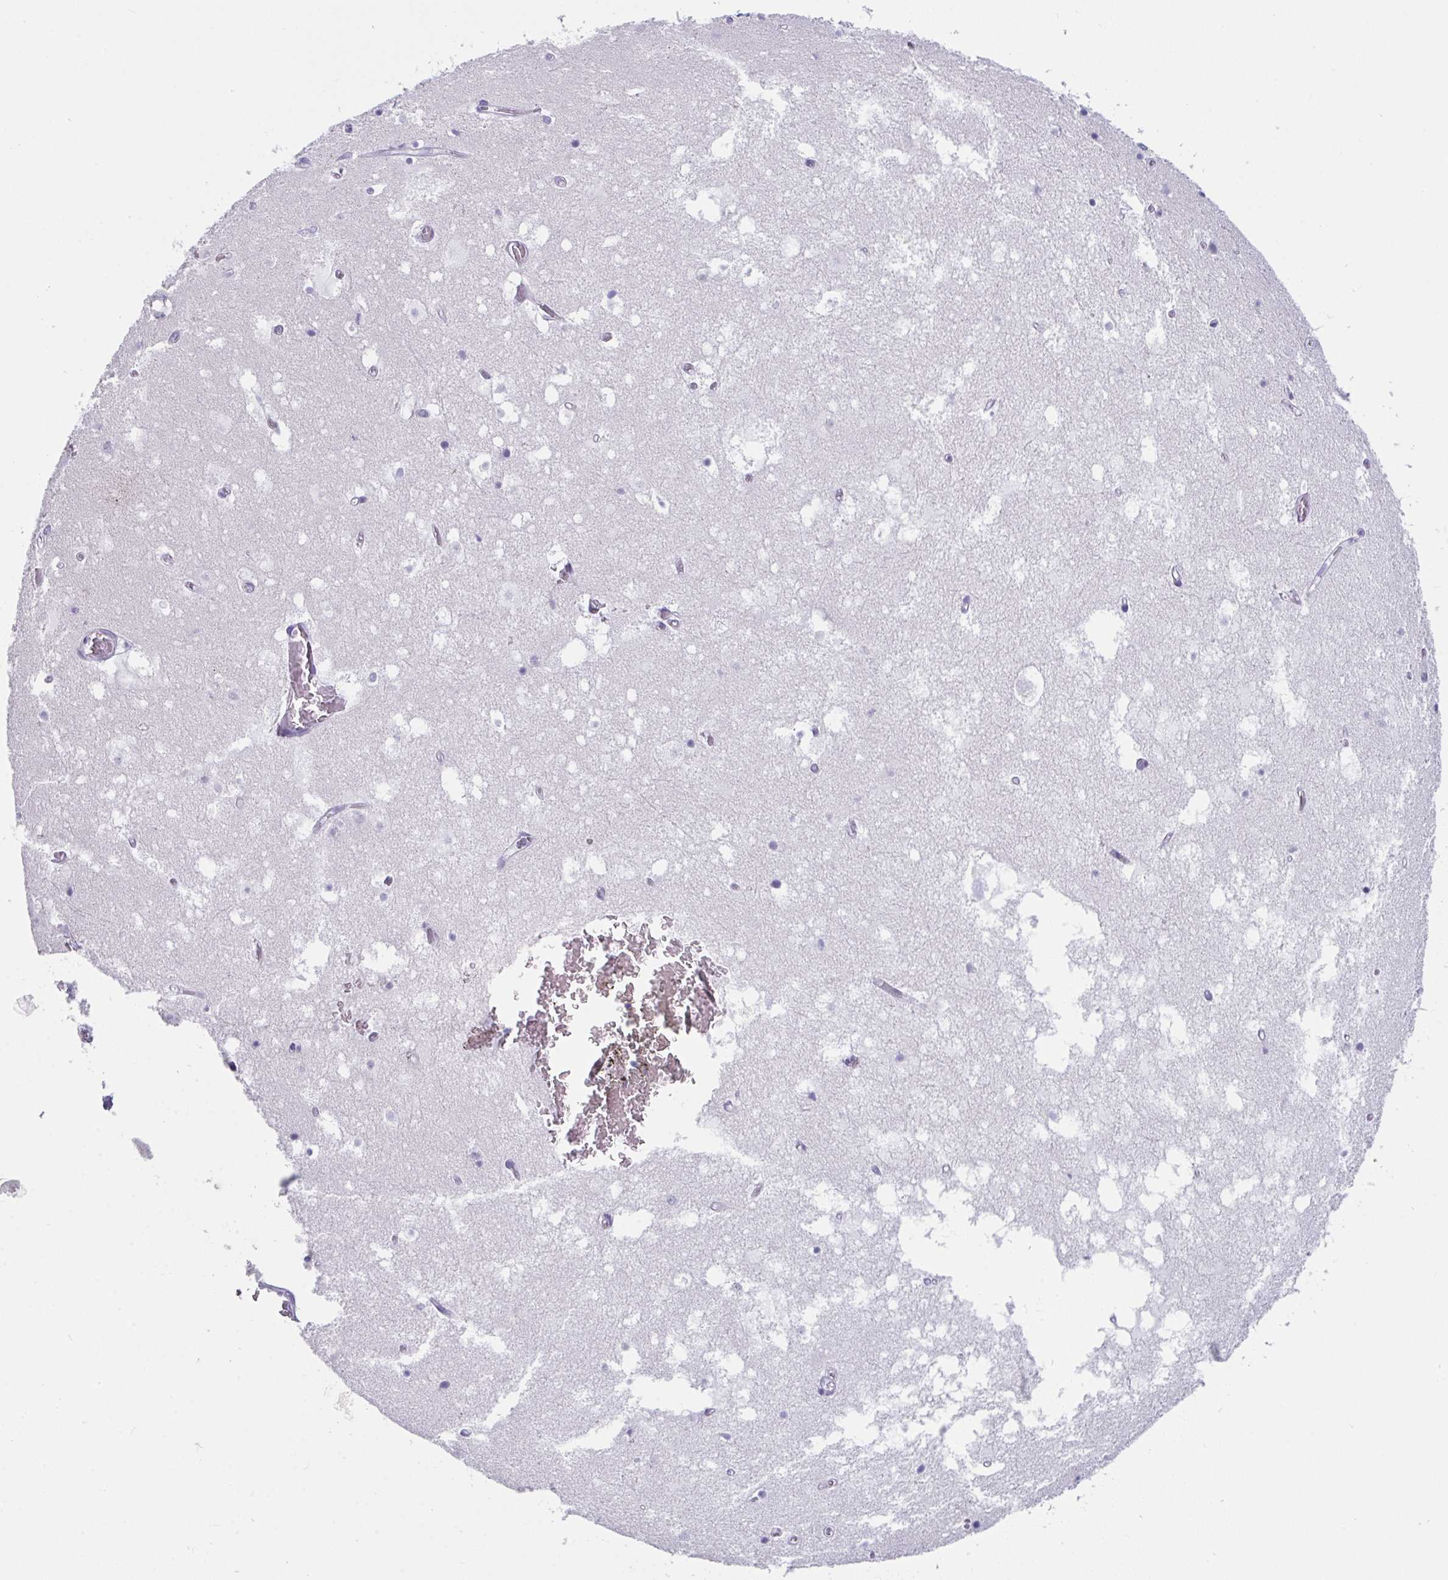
{"staining": {"intensity": "negative", "quantity": "none", "location": "none"}, "tissue": "hippocampus", "cell_type": "Glial cells", "image_type": "normal", "snomed": [{"axis": "morphology", "description": "Normal tissue, NOS"}, {"axis": "topography", "description": "Hippocampus"}], "caption": "Immunohistochemistry of normal hippocampus displays no positivity in glial cells.", "gene": "CDK13", "patient": {"sex": "female", "age": 52}}